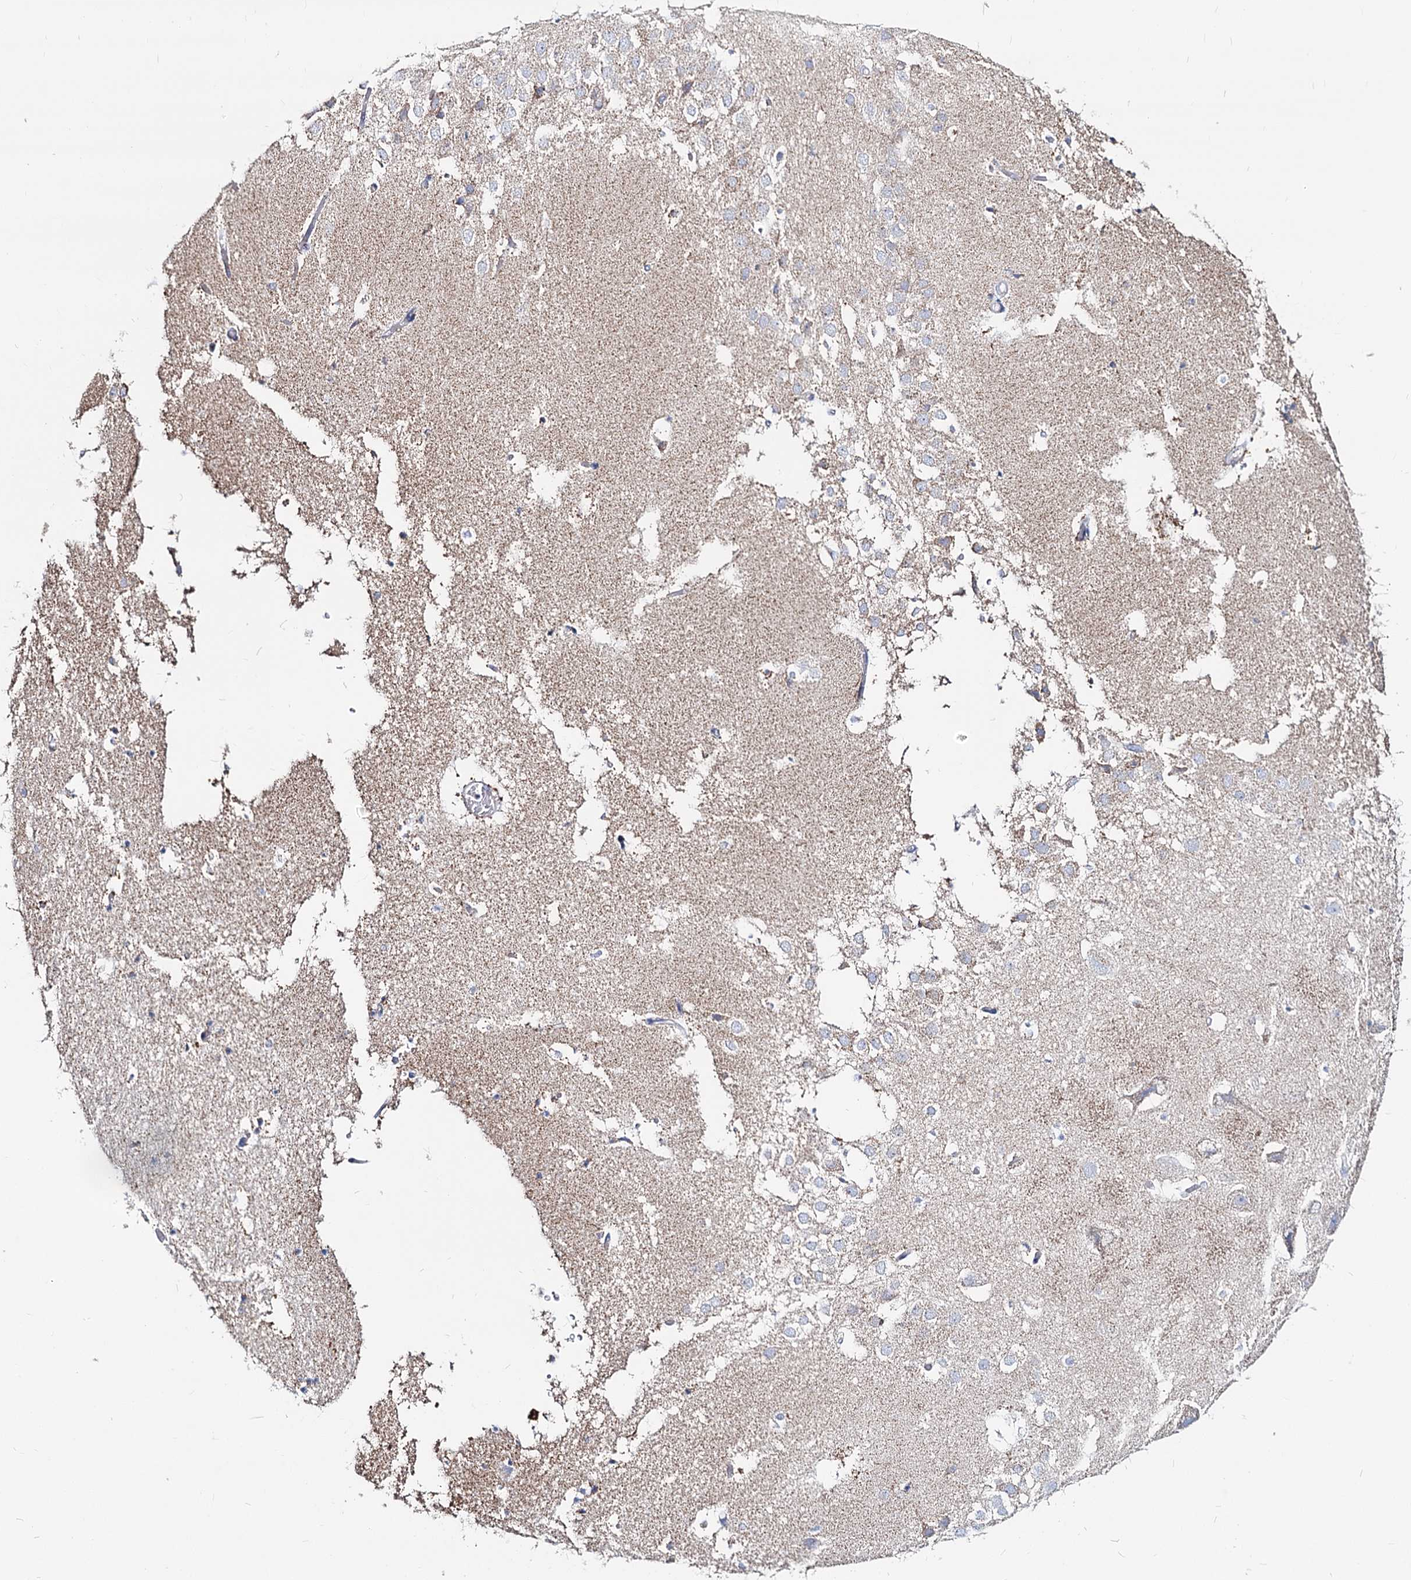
{"staining": {"intensity": "negative", "quantity": "none", "location": "none"}, "tissue": "hippocampus", "cell_type": "Glial cells", "image_type": "normal", "snomed": [{"axis": "morphology", "description": "Normal tissue, NOS"}, {"axis": "topography", "description": "Hippocampus"}], "caption": "IHC histopathology image of unremarkable hippocampus: hippocampus stained with DAB (3,3'-diaminobenzidine) displays no significant protein expression in glial cells.", "gene": "MCCC2", "patient": {"sex": "female", "age": 52}}